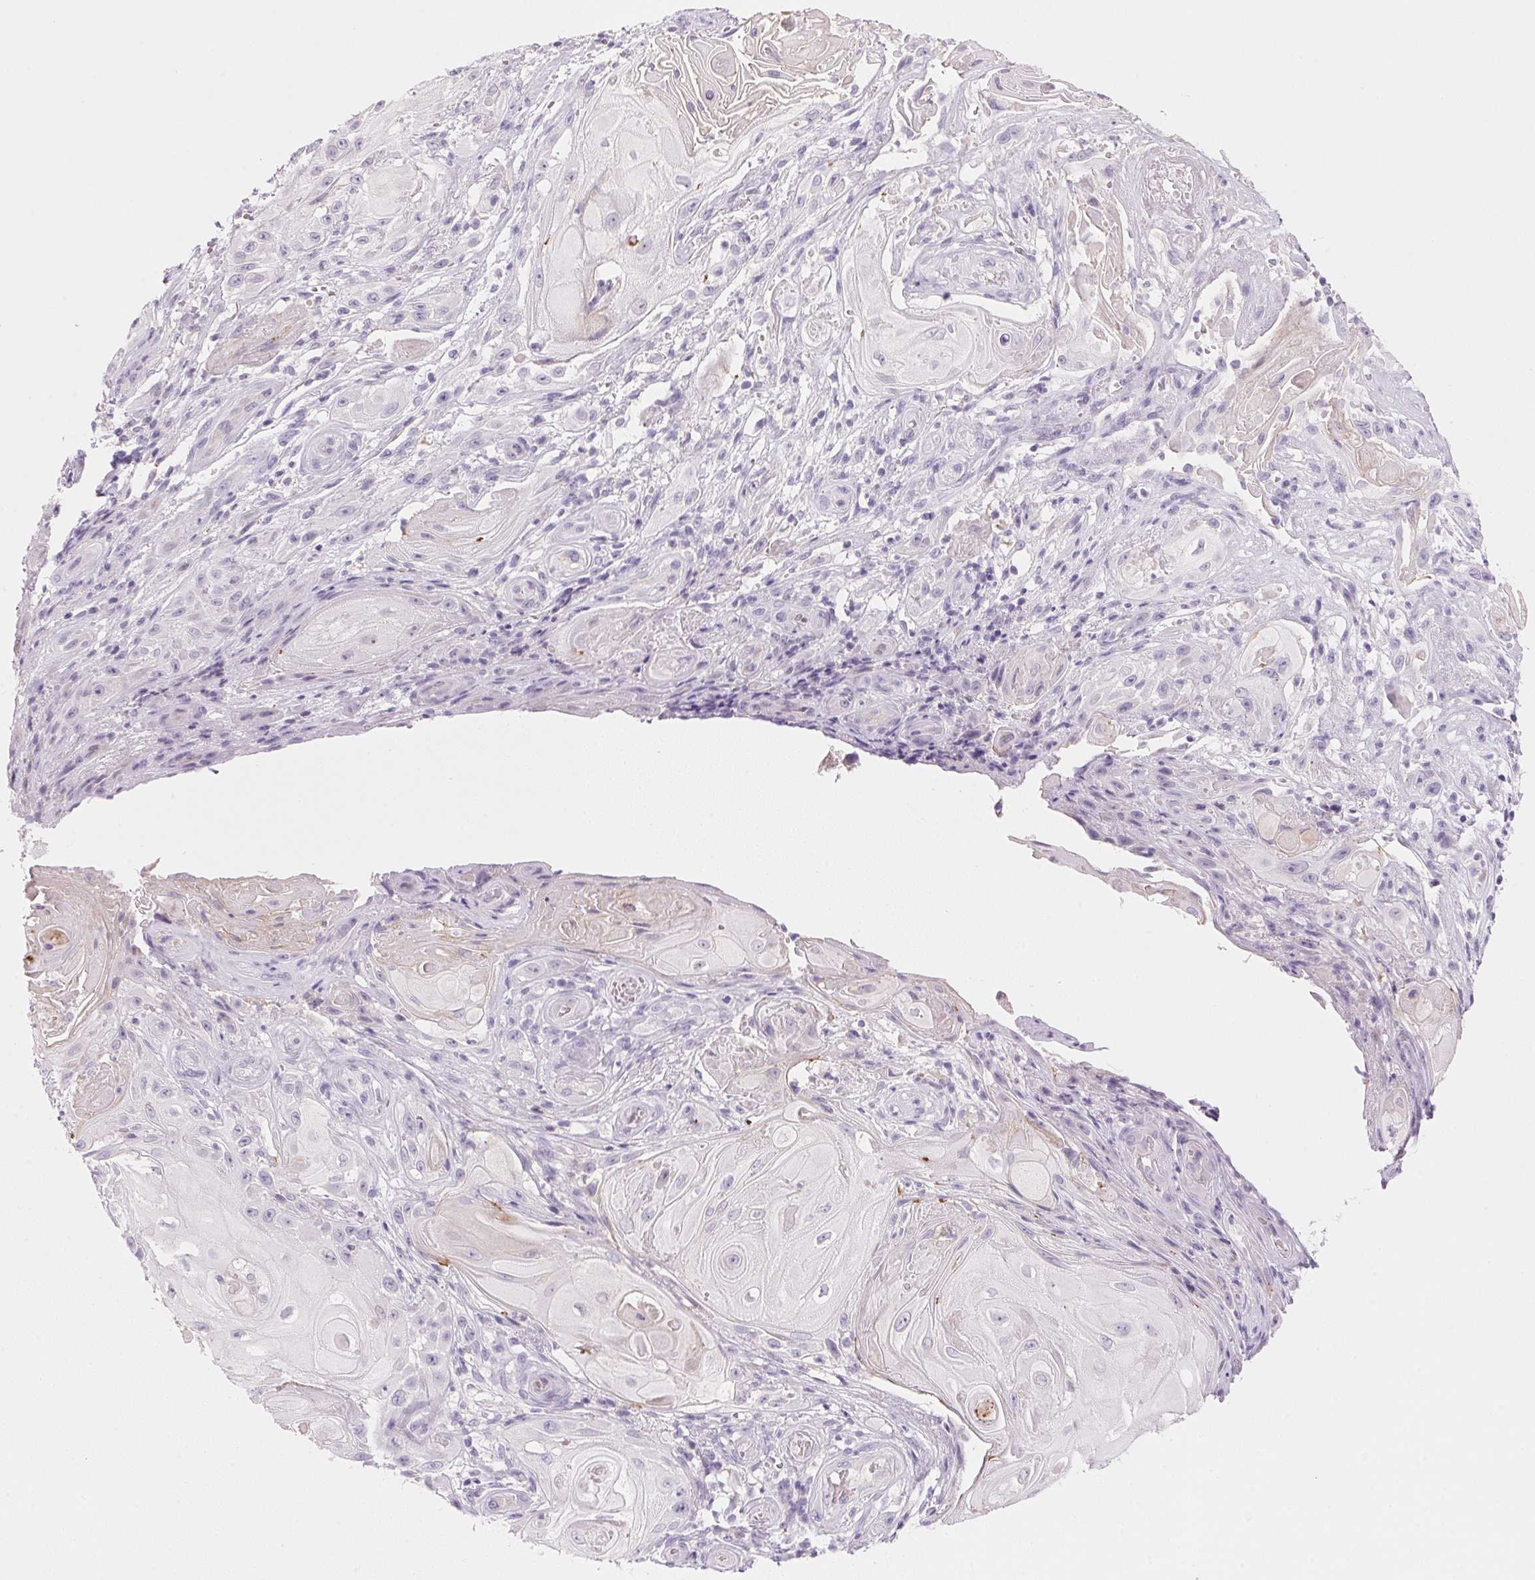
{"staining": {"intensity": "negative", "quantity": "none", "location": "none"}, "tissue": "skin cancer", "cell_type": "Tumor cells", "image_type": "cancer", "snomed": [{"axis": "morphology", "description": "Squamous cell carcinoma, NOS"}, {"axis": "topography", "description": "Skin"}], "caption": "Image shows no significant protein staining in tumor cells of skin squamous cell carcinoma.", "gene": "CYP11B1", "patient": {"sex": "male", "age": 62}}